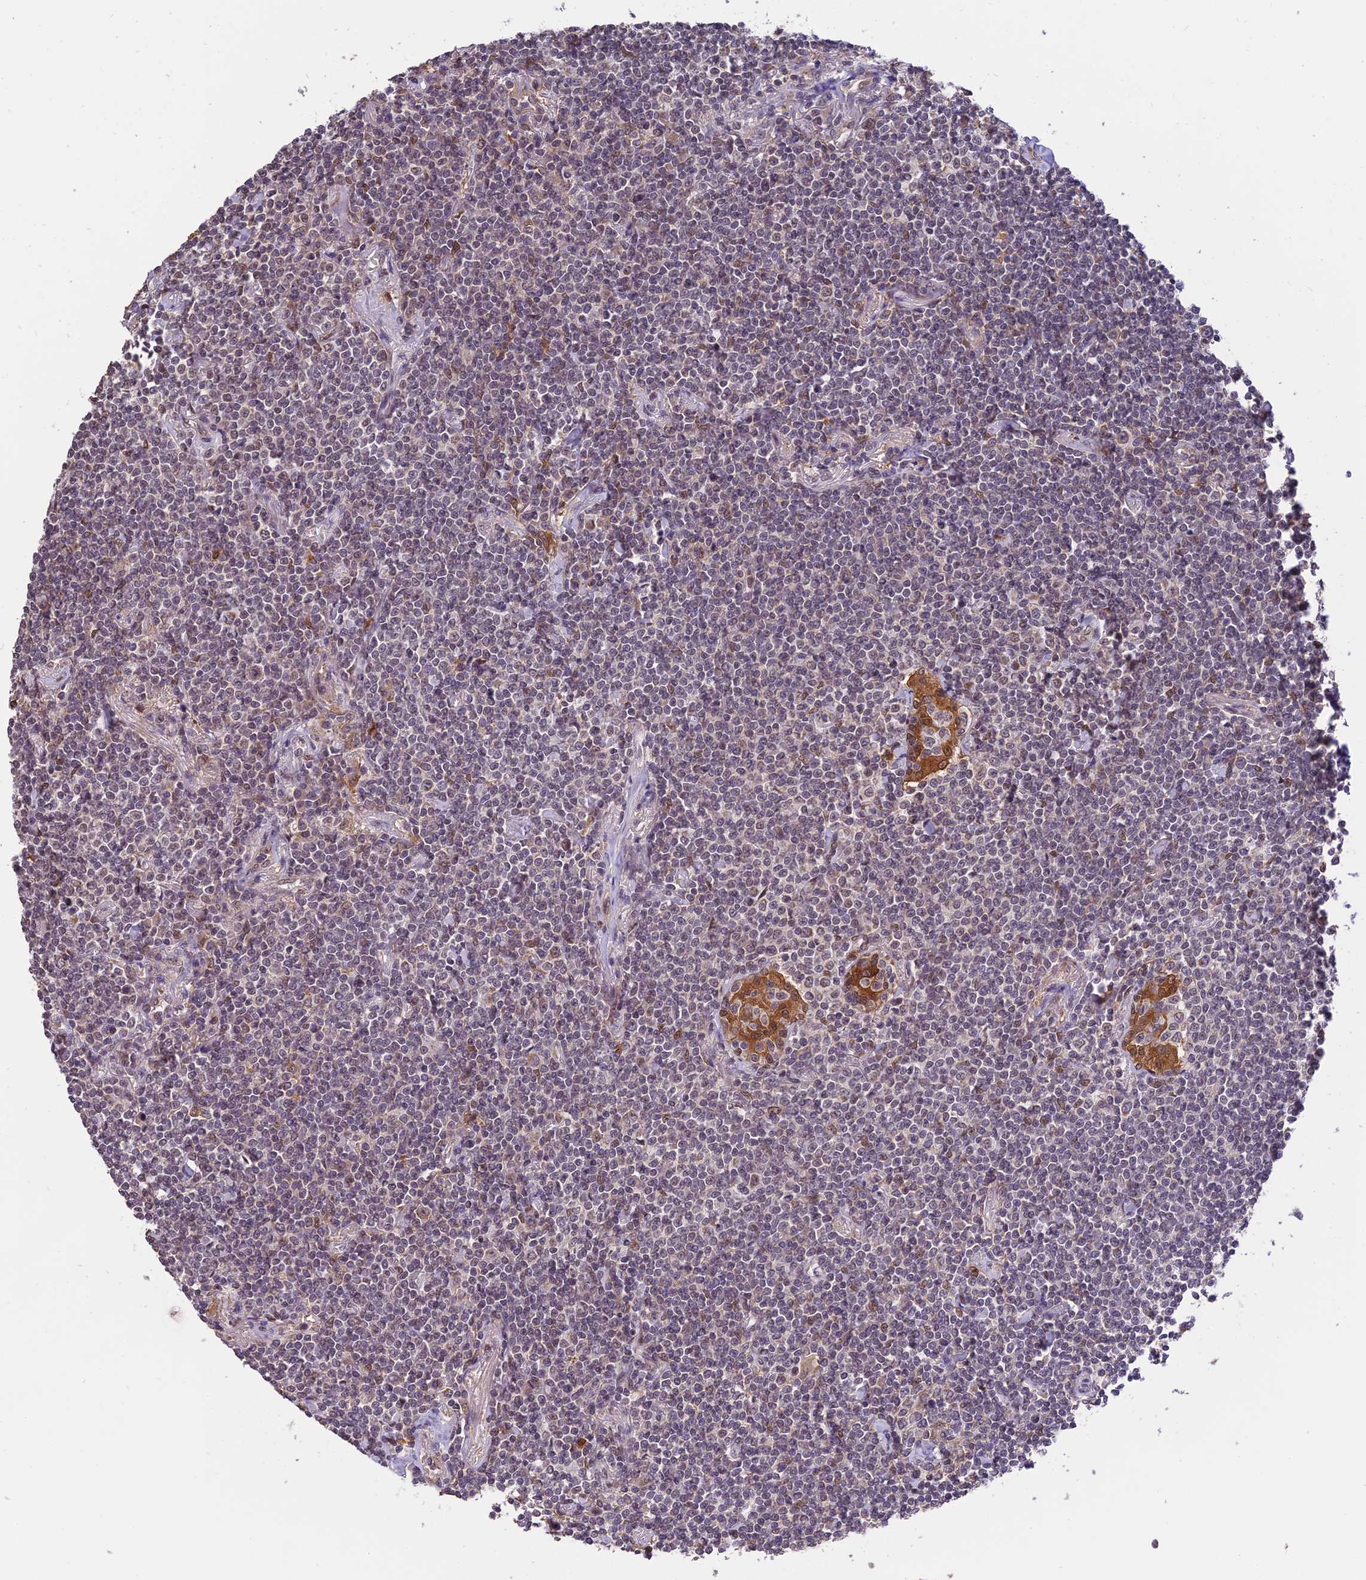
{"staining": {"intensity": "negative", "quantity": "none", "location": "none"}, "tissue": "lymphoma", "cell_type": "Tumor cells", "image_type": "cancer", "snomed": [{"axis": "morphology", "description": "Malignant lymphoma, non-Hodgkin's type, Low grade"}, {"axis": "topography", "description": "Lung"}], "caption": "Immunohistochemistry micrograph of human malignant lymphoma, non-Hodgkin's type (low-grade) stained for a protein (brown), which shows no positivity in tumor cells.", "gene": "MNS1", "patient": {"sex": "female", "age": 71}}